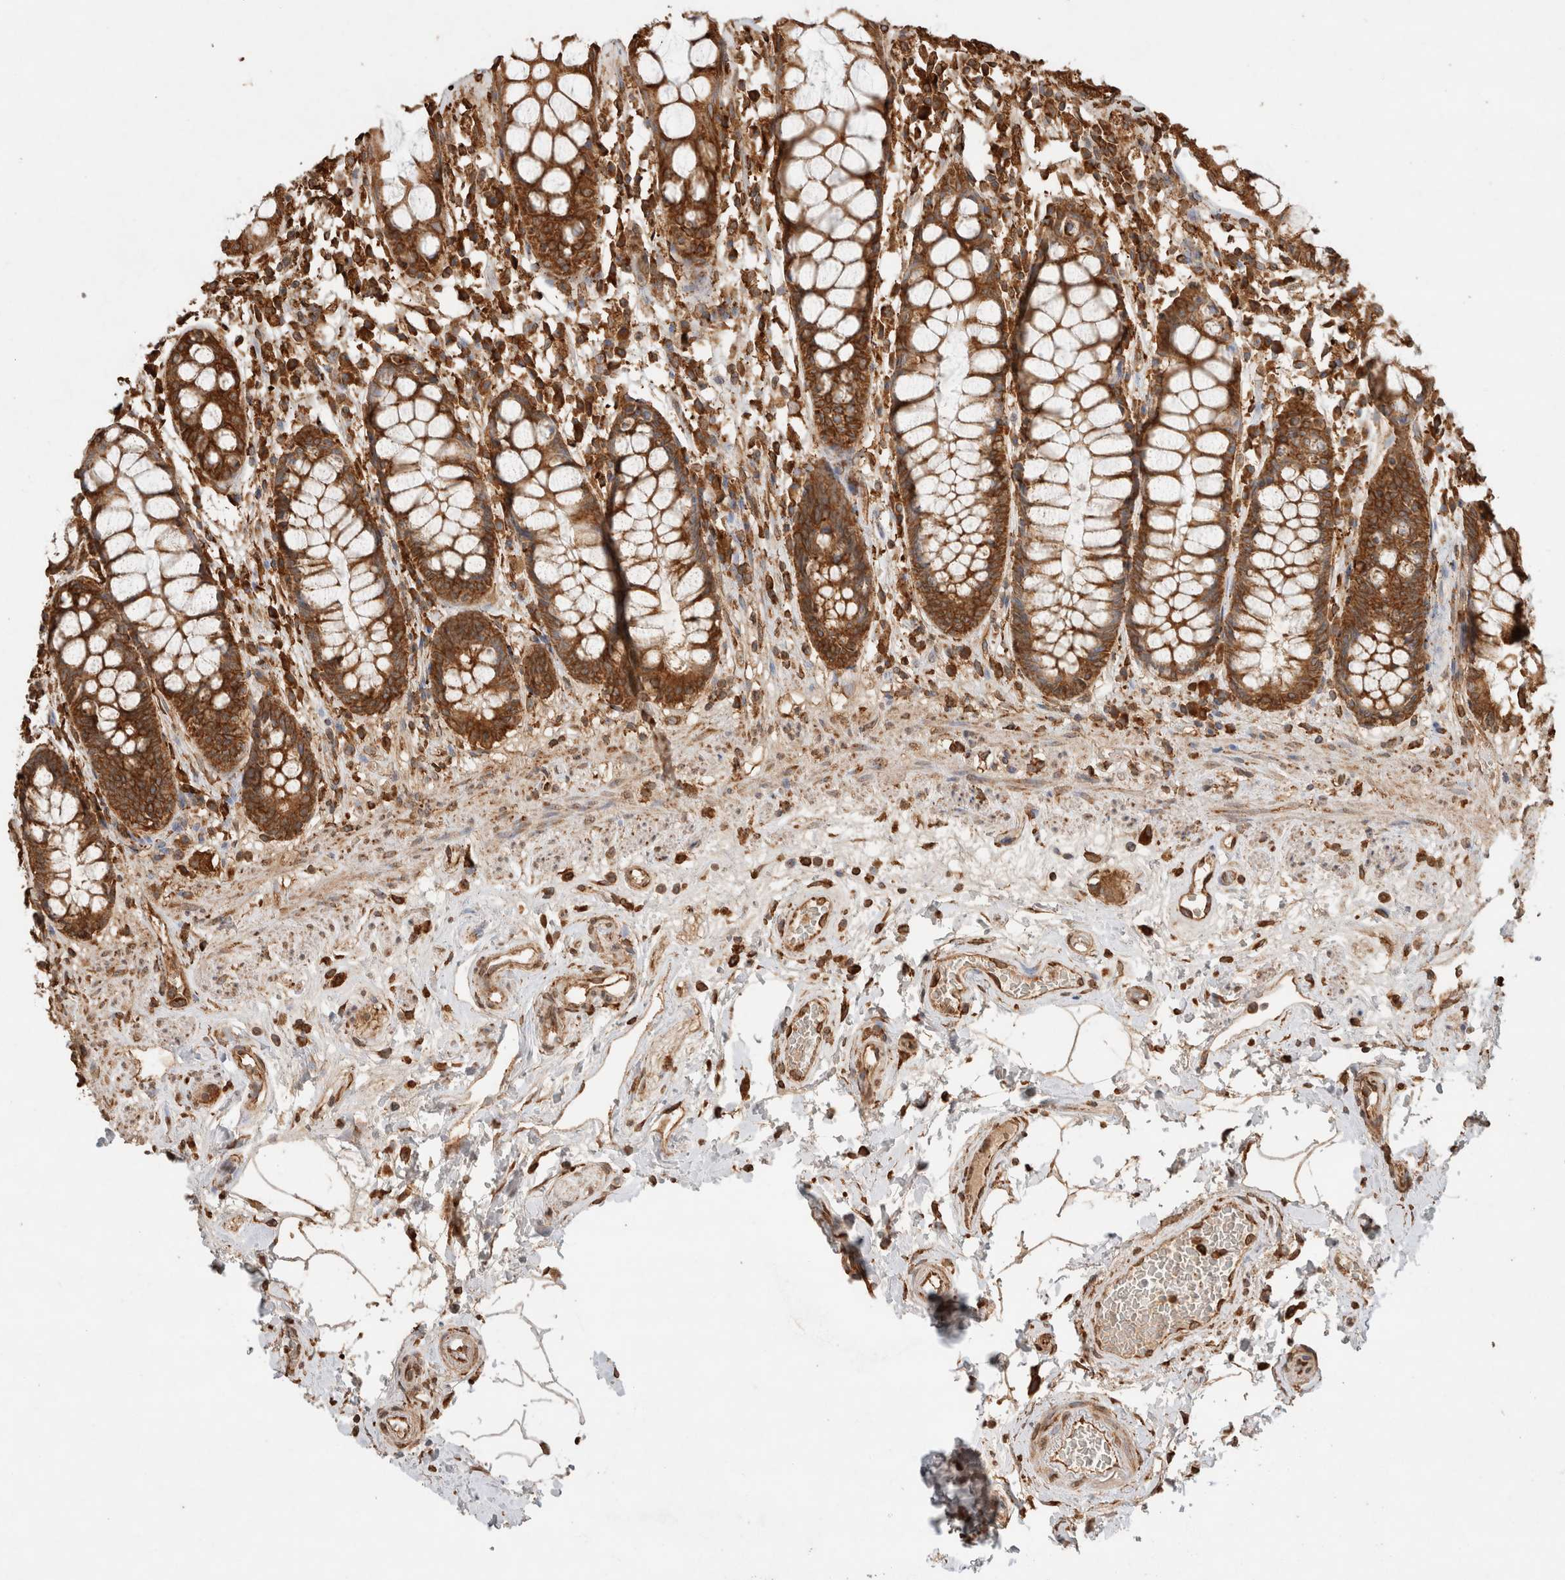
{"staining": {"intensity": "moderate", "quantity": ">75%", "location": "cytoplasmic/membranous"}, "tissue": "rectum", "cell_type": "Glandular cells", "image_type": "normal", "snomed": [{"axis": "morphology", "description": "Normal tissue, NOS"}, {"axis": "topography", "description": "Rectum"}], "caption": "DAB (3,3'-diaminobenzidine) immunohistochemical staining of normal rectum shows moderate cytoplasmic/membranous protein expression in approximately >75% of glandular cells.", "gene": "ERAP1", "patient": {"sex": "male", "age": 64}}